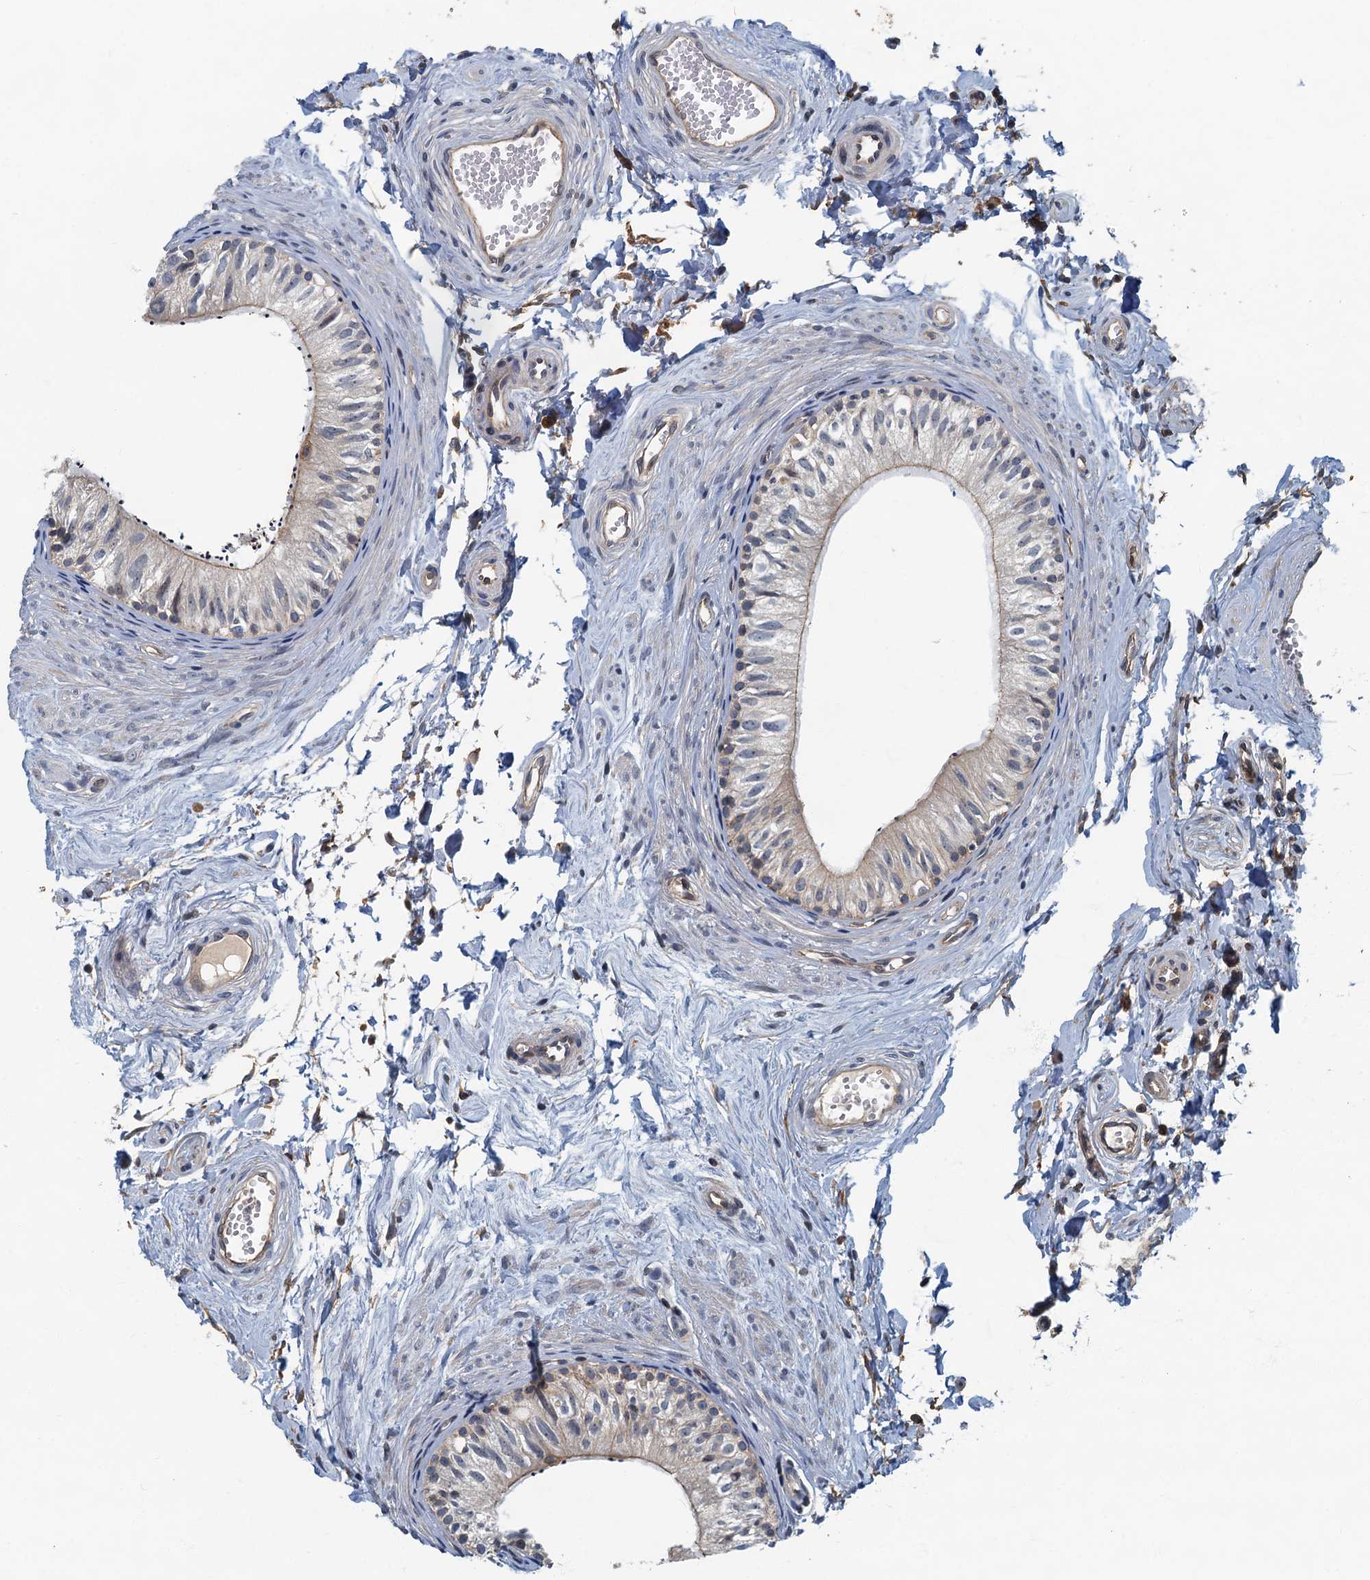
{"staining": {"intensity": "weak", "quantity": "<25%", "location": "cytoplasmic/membranous"}, "tissue": "epididymis", "cell_type": "Glandular cells", "image_type": "normal", "snomed": [{"axis": "morphology", "description": "Normal tissue, NOS"}, {"axis": "topography", "description": "Epididymis"}], "caption": "Glandular cells are negative for brown protein staining in unremarkable epididymis. The staining is performed using DAB (3,3'-diaminobenzidine) brown chromogen with nuclei counter-stained in using hematoxylin.", "gene": "CKAP2L", "patient": {"sex": "male", "age": 56}}